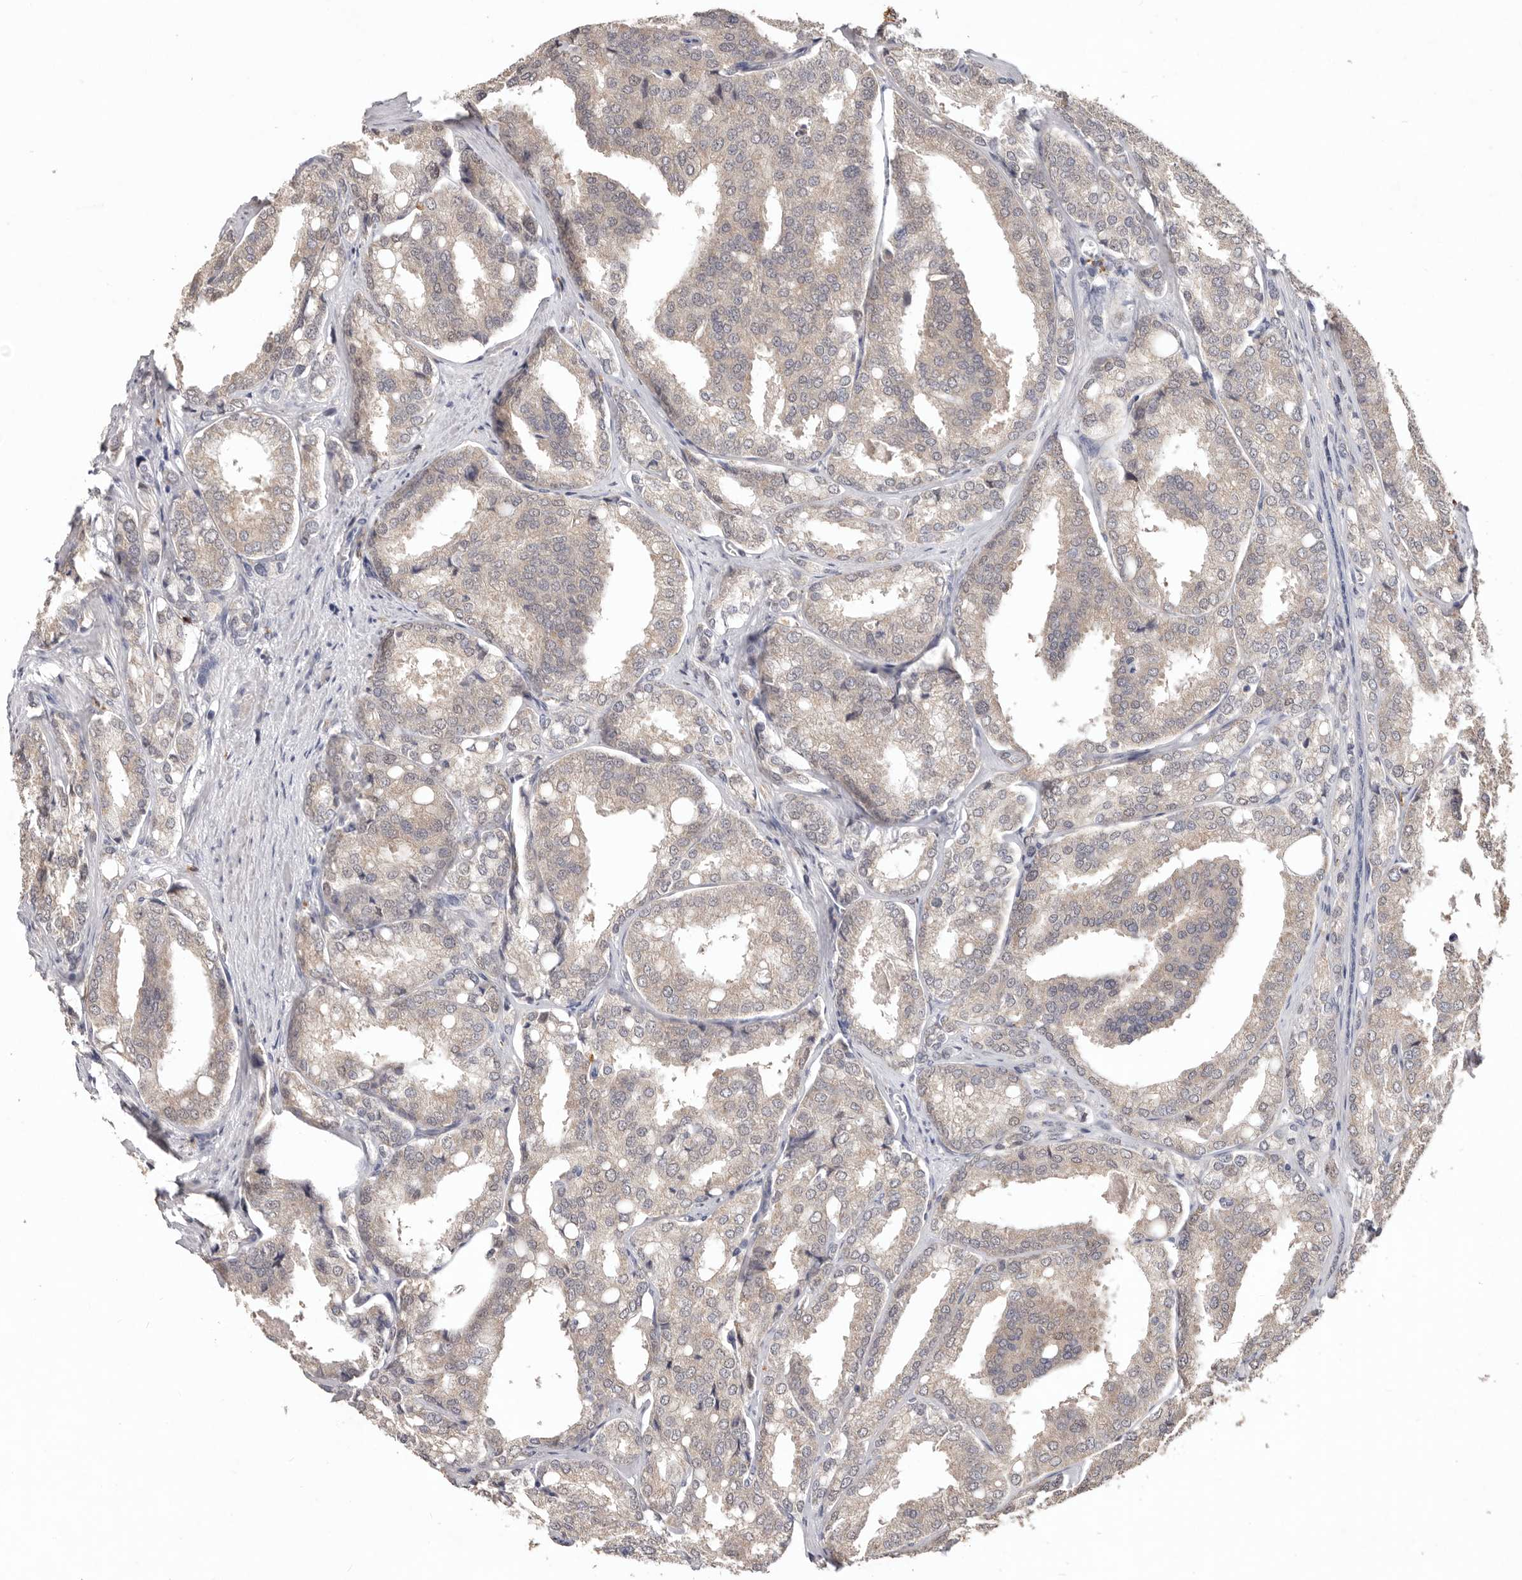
{"staining": {"intensity": "weak", "quantity": "25%-75%", "location": "cytoplasmic/membranous,nuclear"}, "tissue": "prostate cancer", "cell_type": "Tumor cells", "image_type": "cancer", "snomed": [{"axis": "morphology", "description": "Adenocarcinoma, High grade"}, {"axis": "topography", "description": "Prostate"}], "caption": "This is an image of immunohistochemistry staining of high-grade adenocarcinoma (prostate), which shows weak positivity in the cytoplasmic/membranous and nuclear of tumor cells.", "gene": "WDR77", "patient": {"sex": "male", "age": 50}}